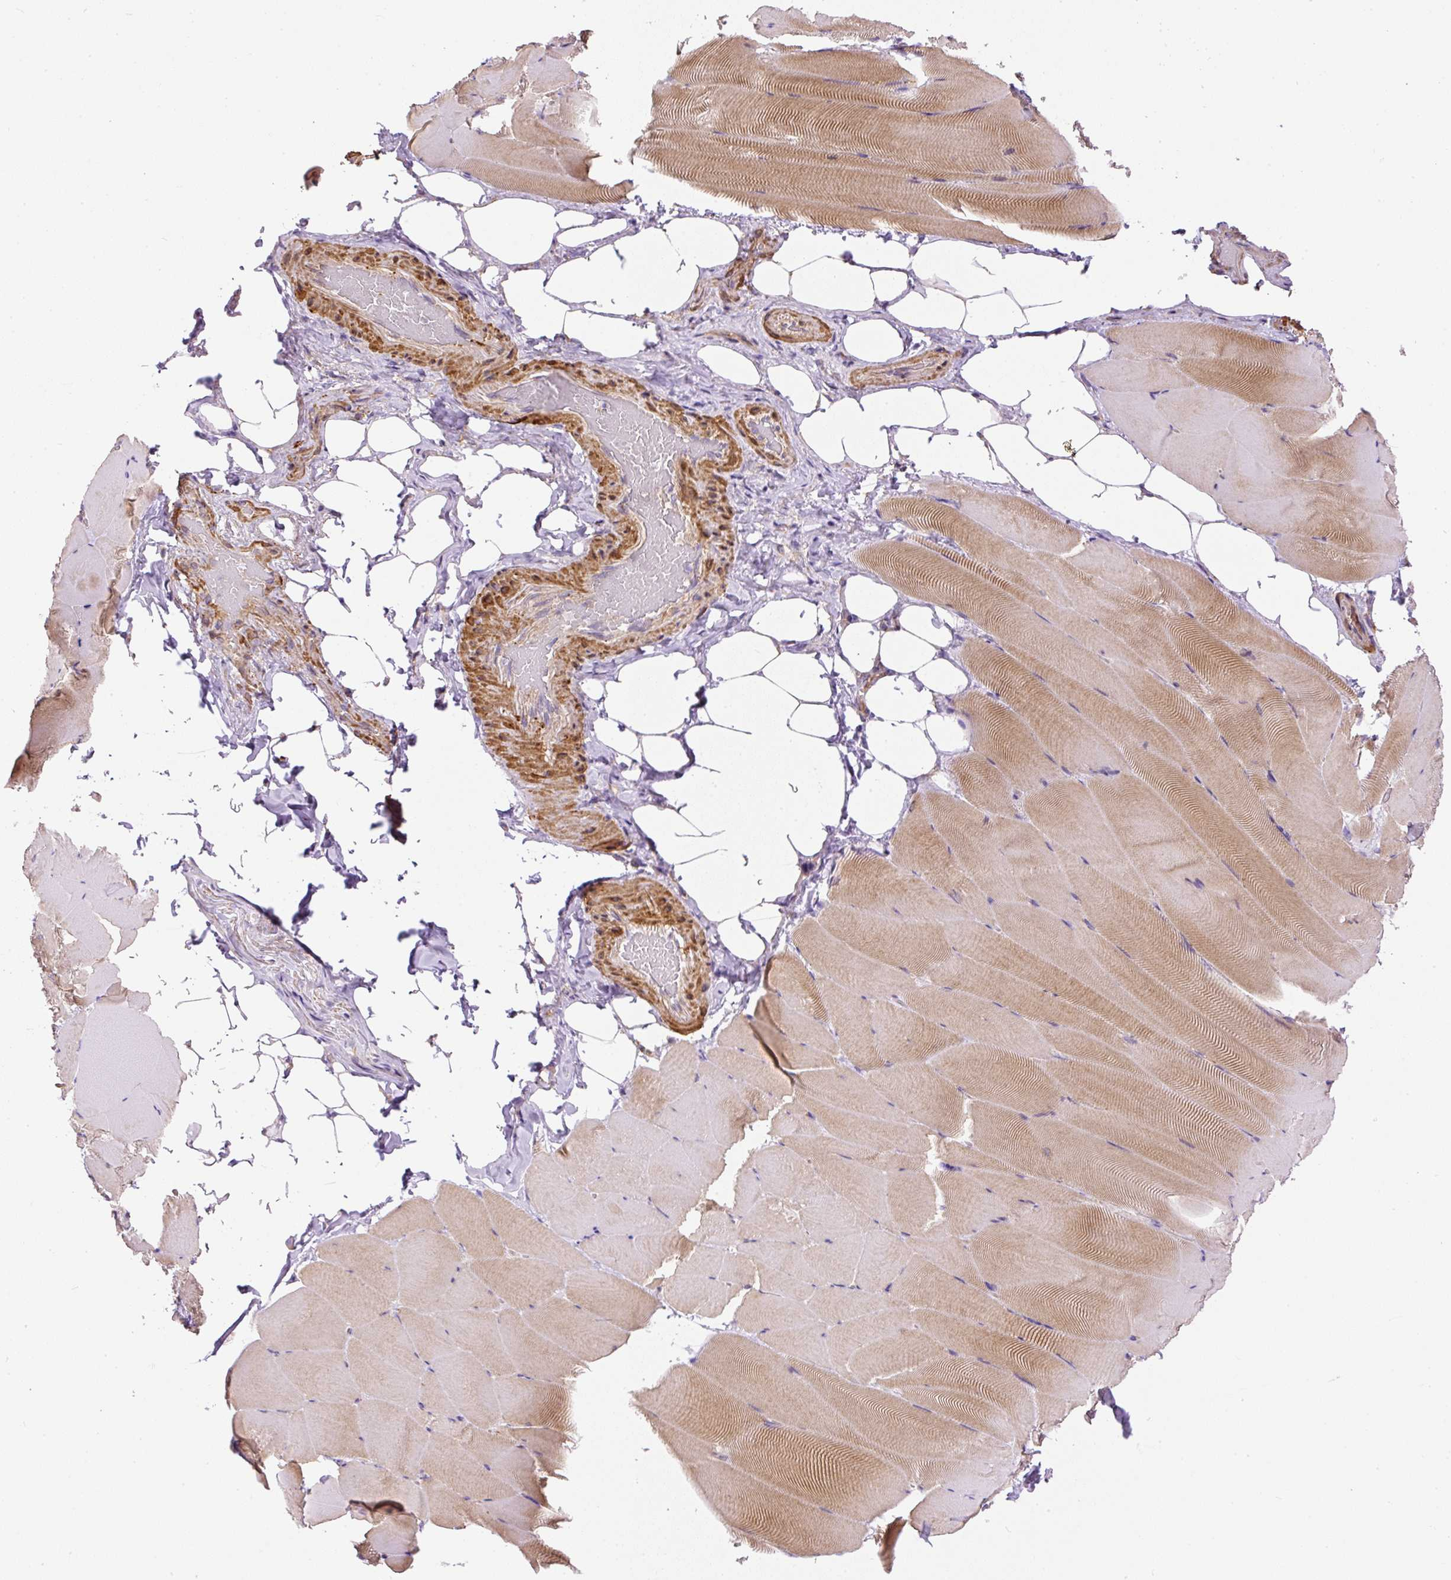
{"staining": {"intensity": "moderate", "quantity": "25%-75%", "location": "cytoplasmic/membranous"}, "tissue": "skeletal muscle", "cell_type": "Myocytes", "image_type": "normal", "snomed": [{"axis": "morphology", "description": "Normal tissue, NOS"}, {"axis": "topography", "description": "Skeletal muscle"}], "caption": "DAB immunohistochemical staining of normal skeletal muscle shows moderate cytoplasmic/membranous protein staining in approximately 25%-75% of myocytes.", "gene": "NDUFAF2", "patient": {"sex": "female", "age": 64}}